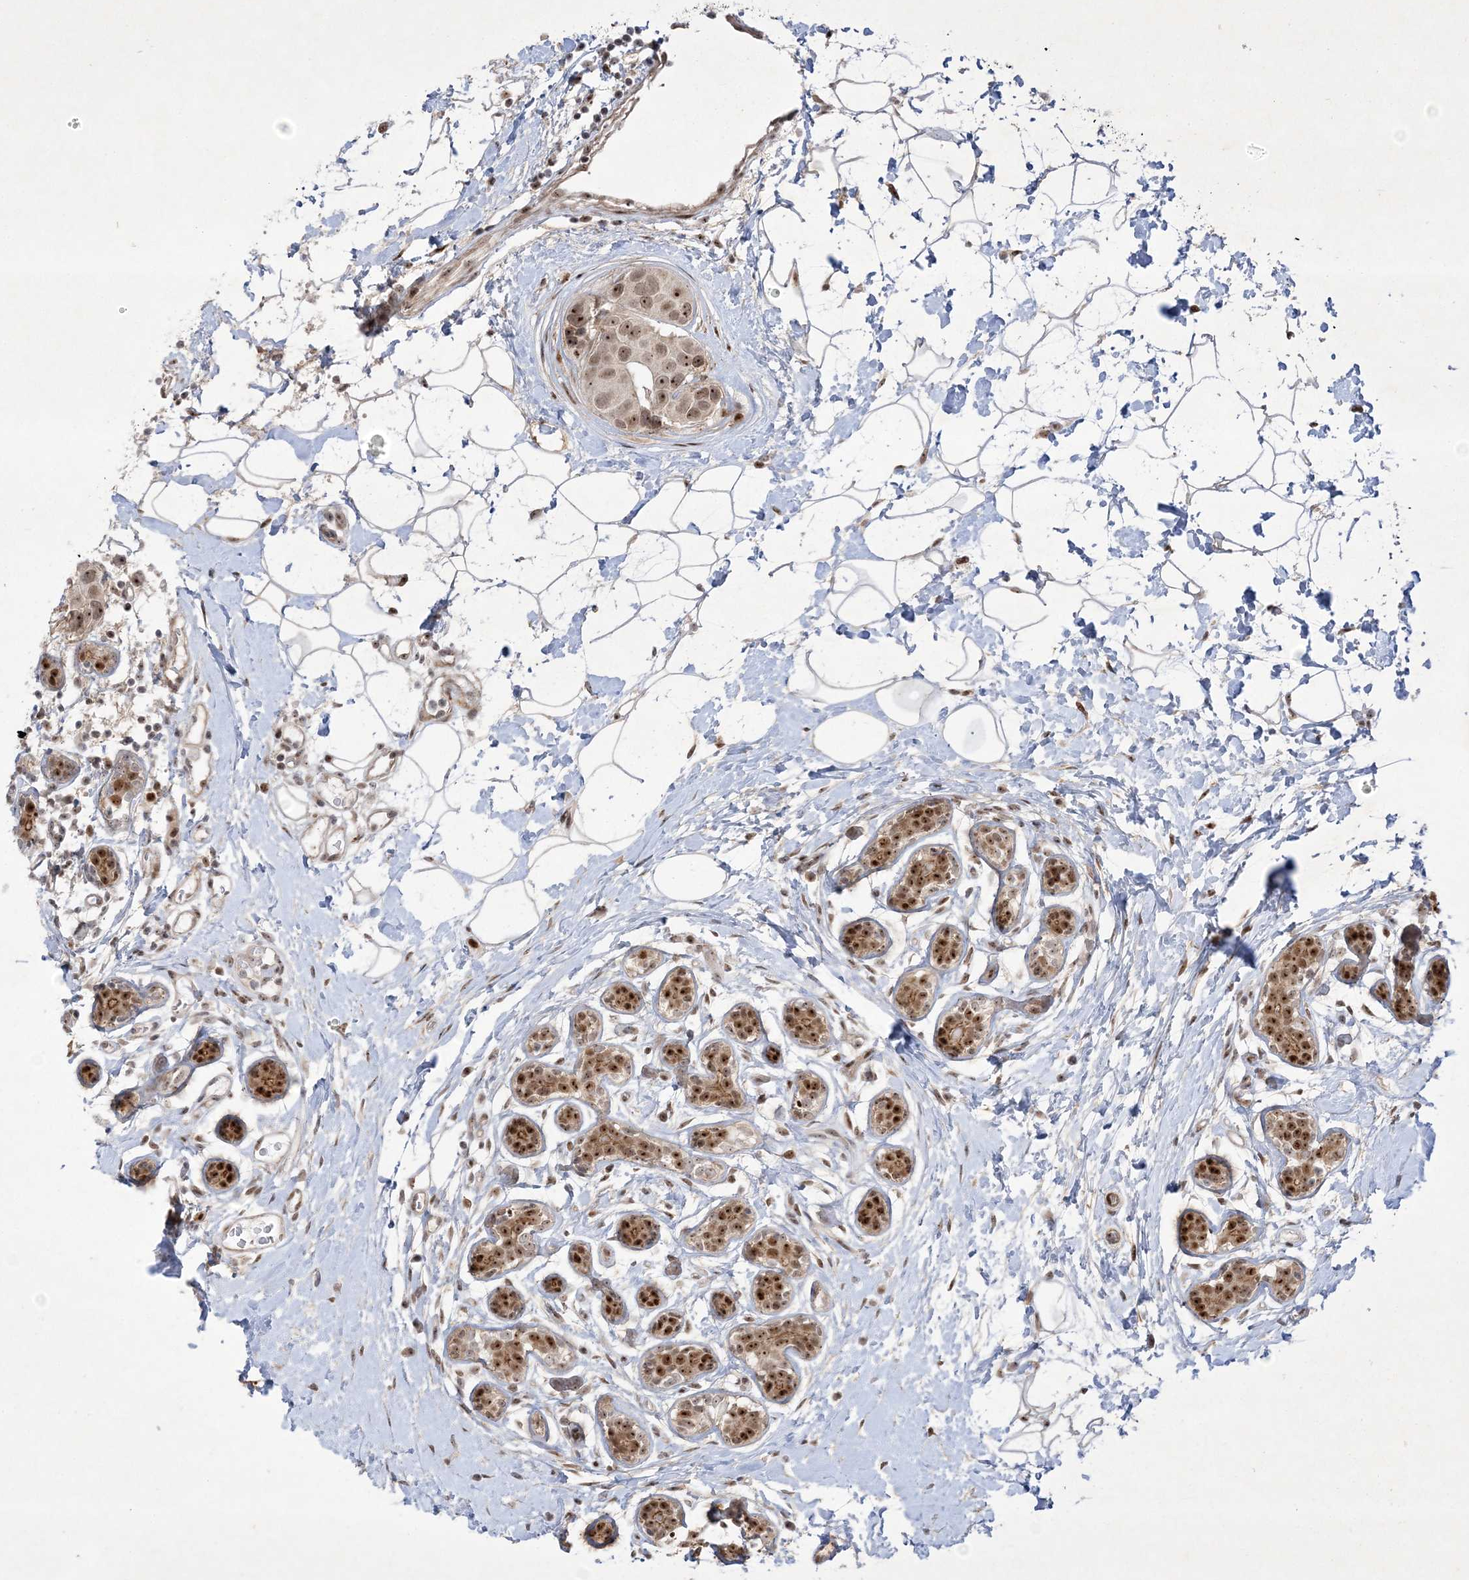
{"staining": {"intensity": "strong", "quantity": ">75%", "location": "cytoplasmic/membranous,nuclear"}, "tissue": "breast cancer", "cell_type": "Tumor cells", "image_type": "cancer", "snomed": [{"axis": "morphology", "description": "Normal tissue, NOS"}, {"axis": "morphology", "description": "Duct carcinoma"}, {"axis": "topography", "description": "Breast"}], "caption": "Breast cancer was stained to show a protein in brown. There is high levels of strong cytoplasmic/membranous and nuclear expression in approximately >75% of tumor cells.", "gene": "NPM3", "patient": {"sex": "female", "age": 39}}